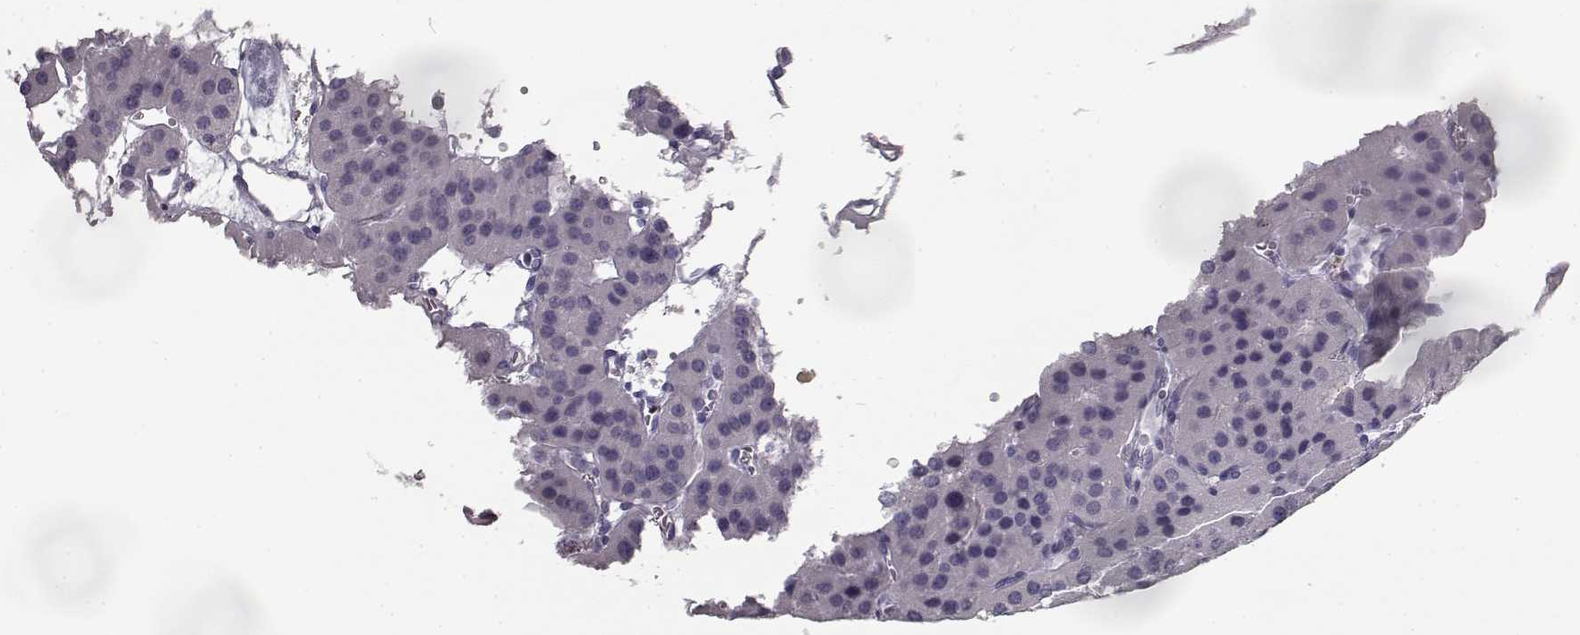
{"staining": {"intensity": "negative", "quantity": "none", "location": "none"}, "tissue": "parathyroid gland", "cell_type": "Glandular cells", "image_type": "normal", "snomed": [{"axis": "morphology", "description": "Normal tissue, NOS"}, {"axis": "morphology", "description": "Adenoma, NOS"}, {"axis": "topography", "description": "Parathyroid gland"}], "caption": "Immunohistochemistry photomicrograph of unremarkable parathyroid gland stained for a protein (brown), which demonstrates no positivity in glandular cells.", "gene": "SEMG2", "patient": {"sex": "female", "age": 86}}